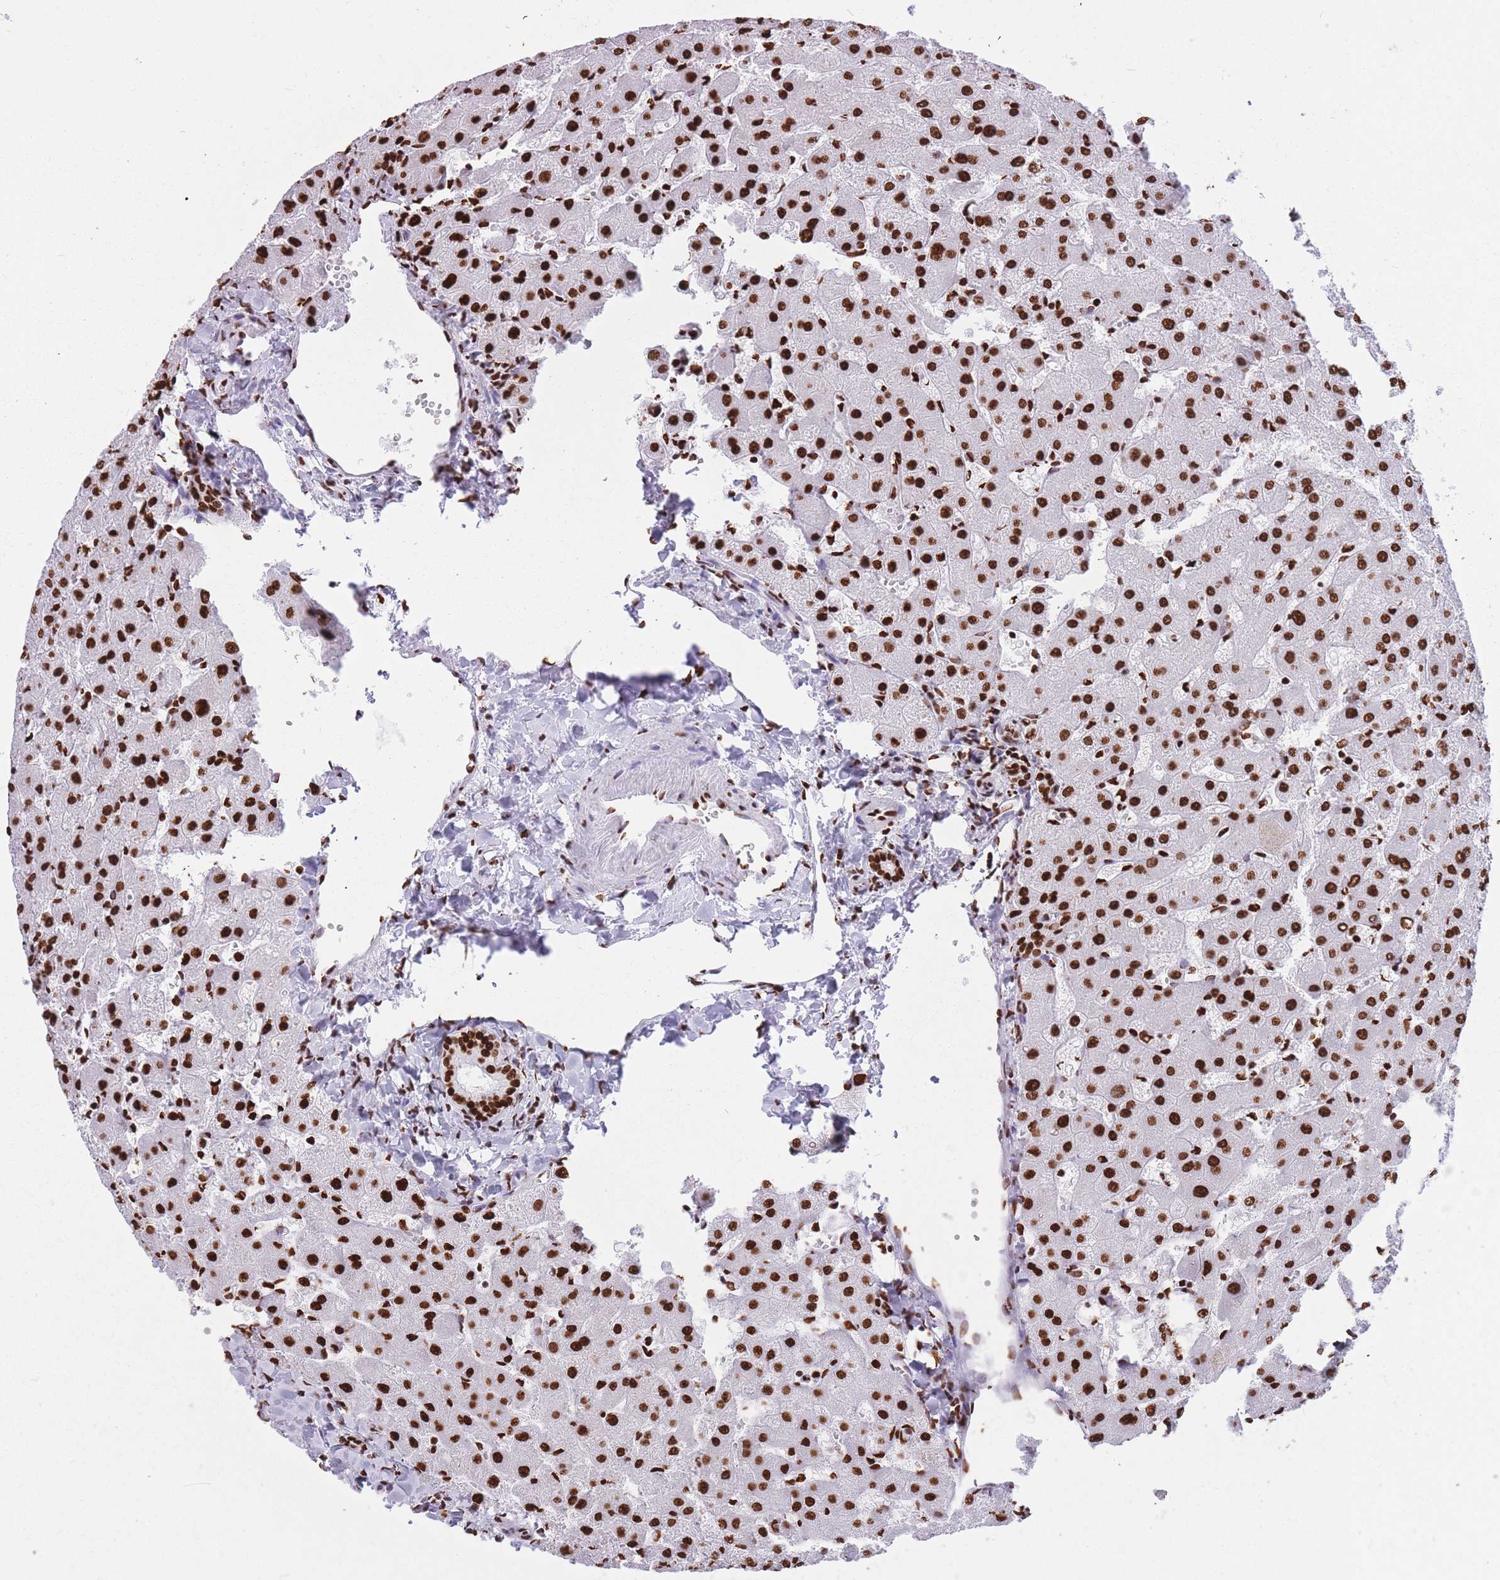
{"staining": {"intensity": "strong", "quantity": ">75%", "location": "nuclear"}, "tissue": "liver", "cell_type": "Cholangiocytes", "image_type": "normal", "snomed": [{"axis": "morphology", "description": "Normal tissue, NOS"}, {"axis": "topography", "description": "Liver"}], "caption": "This image demonstrates immunohistochemistry (IHC) staining of unremarkable human liver, with high strong nuclear staining in approximately >75% of cholangiocytes.", "gene": "HNRNPUL1", "patient": {"sex": "female", "age": 63}}